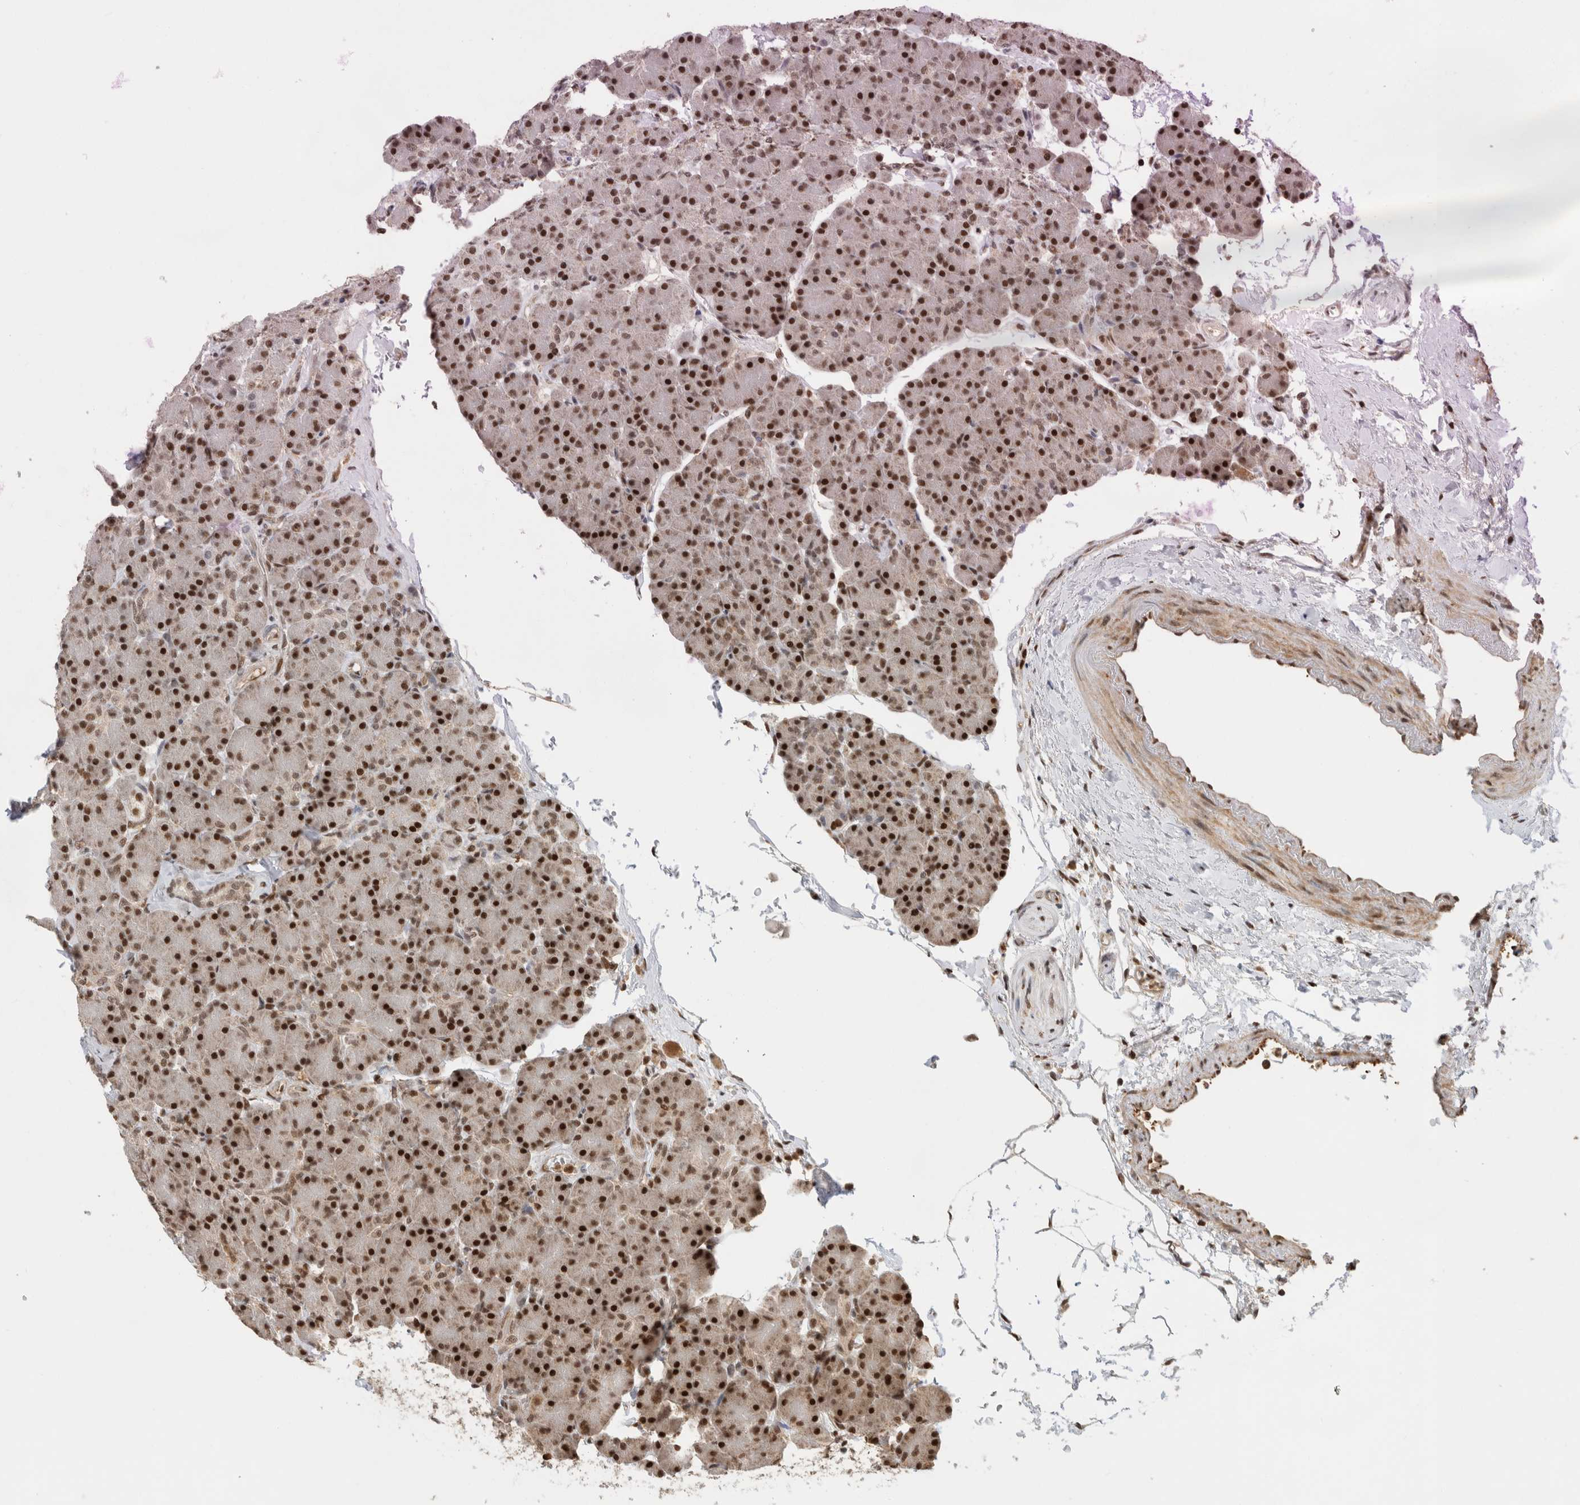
{"staining": {"intensity": "strong", "quantity": ">75%", "location": "nuclear"}, "tissue": "pancreas", "cell_type": "Exocrine glandular cells", "image_type": "normal", "snomed": [{"axis": "morphology", "description": "Normal tissue, NOS"}, {"axis": "topography", "description": "Pancreas"}], "caption": "About >75% of exocrine glandular cells in unremarkable human pancreas demonstrate strong nuclear protein positivity as visualized by brown immunohistochemical staining.", "gene": "SNRNP40", "patient": {"sex": "female", "age": 43}}